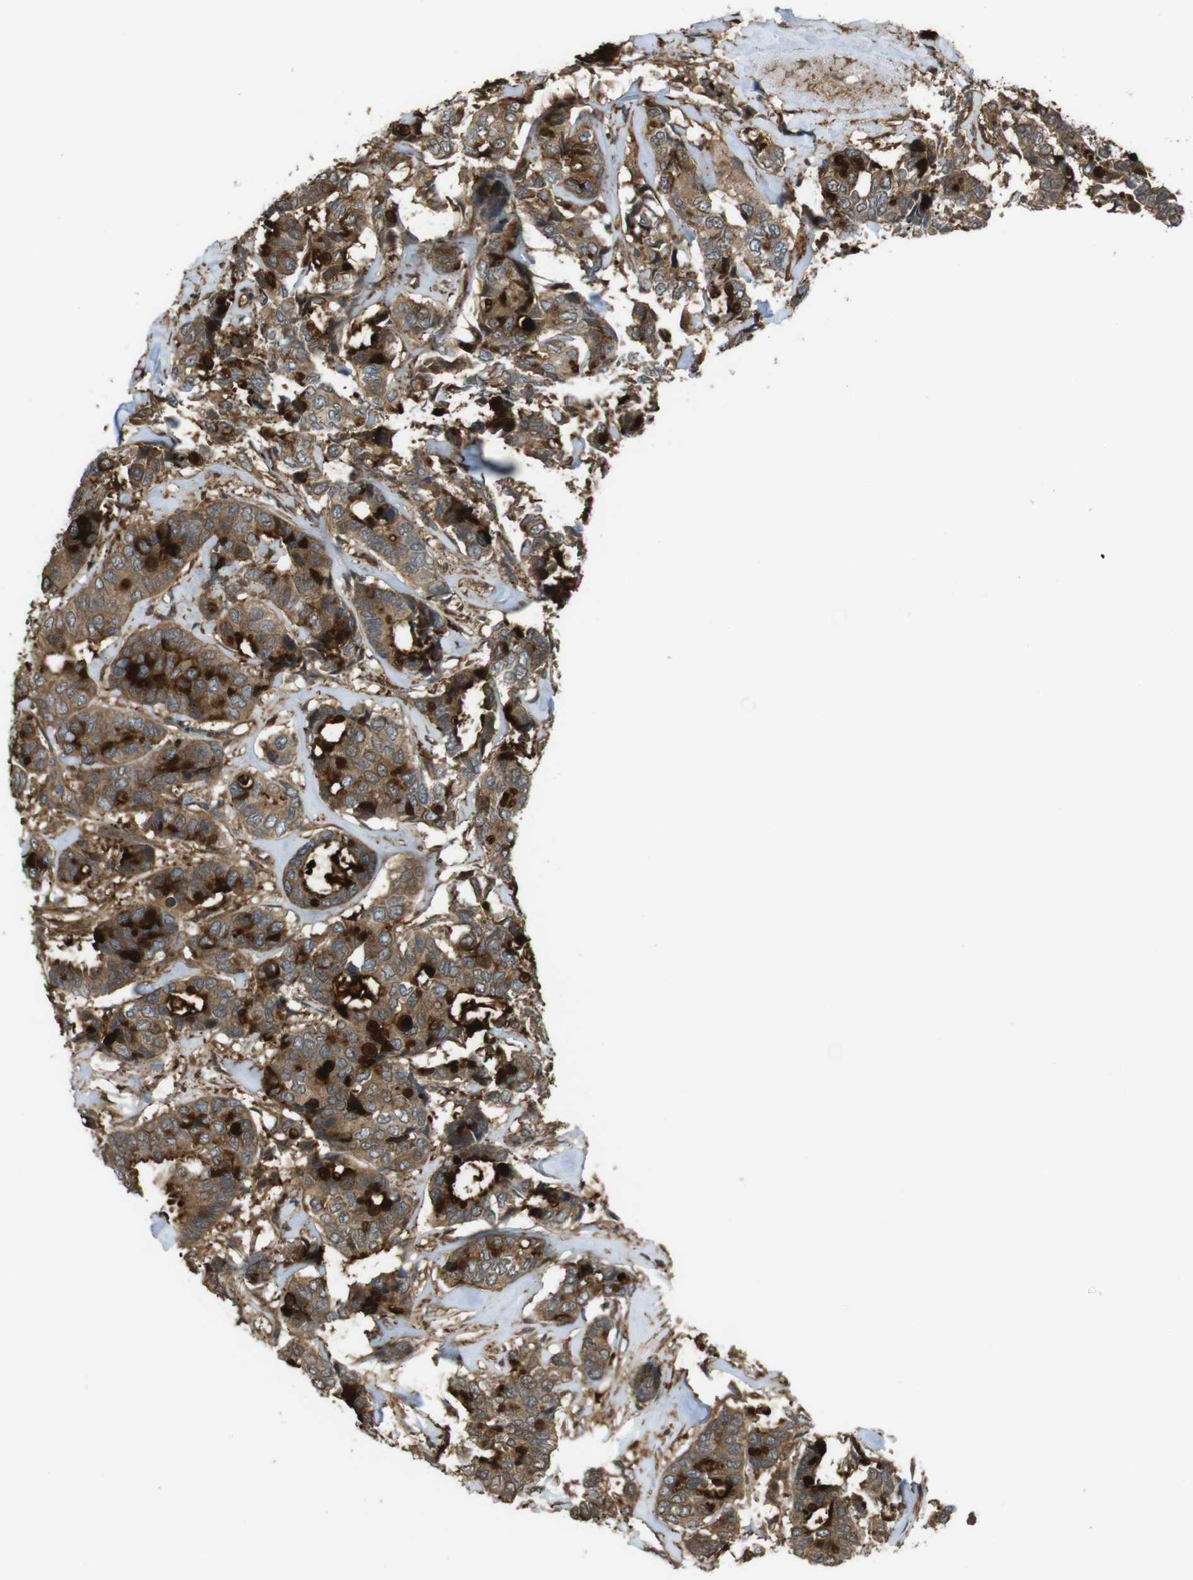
{"staining": {"intensity": "moderate", "quantity": ">75%", "location": "cytoplasmic/membranous"}, "tissue": "breast cancer", "cell_type": "Tumor cells", "image_type": "cancer", "snomed": [{"axis": "morphology", "description": "Duct carcinoma"}, {"axis": "topography", "description": "Breast"}], "caption": "Immunohistochemical staining of human invasive ductal carcinoma (breast) displays moderate cytoplasmic/membranous protein expression in about >75% of tumor cells.", "gene": "ARHGDIA", "patient": {"sex": "female", "age": 87}}